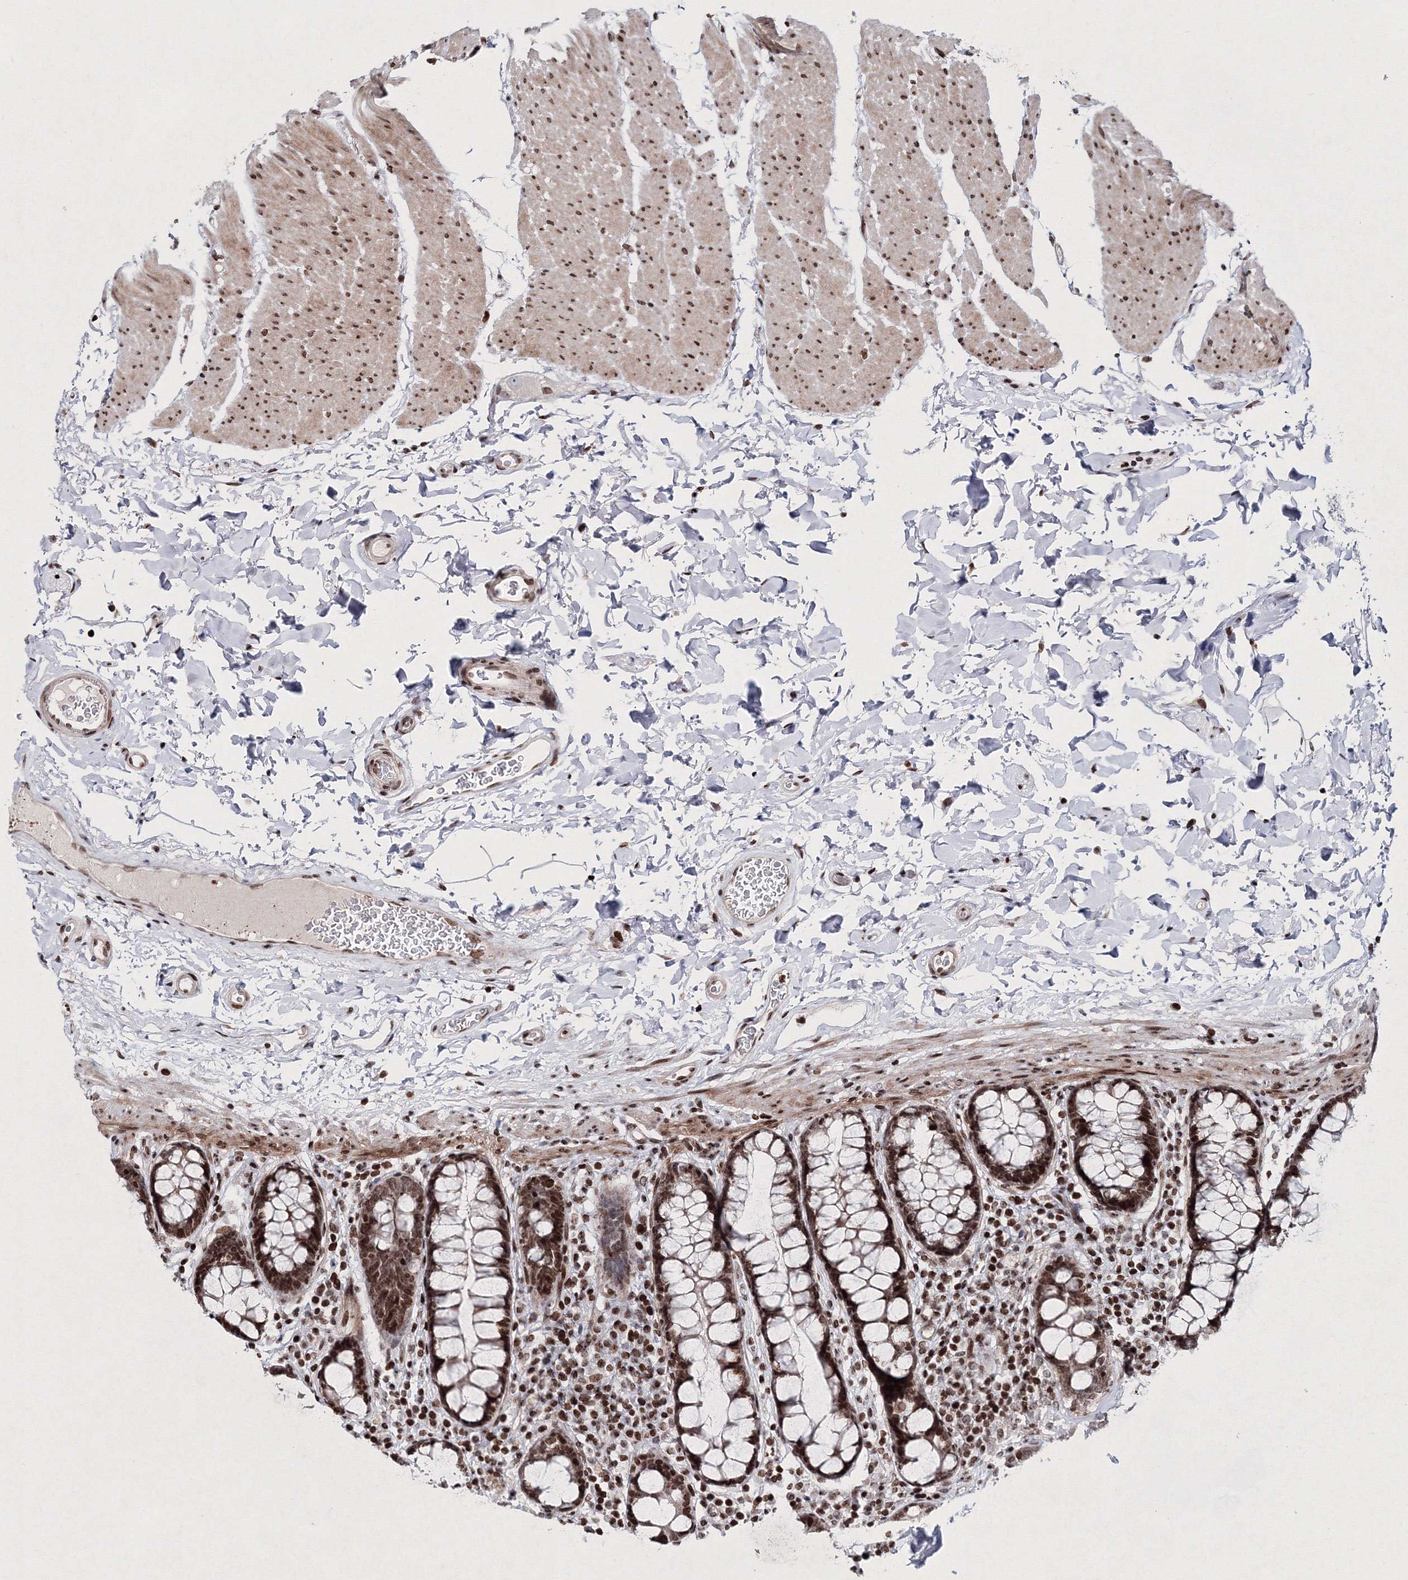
{"staining": {"intensity": "moderate", "quantity": ">75%", "location": "cytoplasmic/membranous,nuclear"}, "tissue": "colon", "cell_type": "Endothelial cells", "image_type": "normal", "snomed": [{"axis": "morphology", "description": "Normal tissue, NOS"}, {"axis": "topography", "description": "Colon"}], "caption": "Colon stained with DAB (3,3'-diaminobenzidine) immunohistochemistry (IHC) shows medium levels of moderate cytoplasmic/membranous,nuclear positivity in about >75% of endothelial cells.", "gene": "SMIM29", "patient": {"sex": "female", "age": 80}}